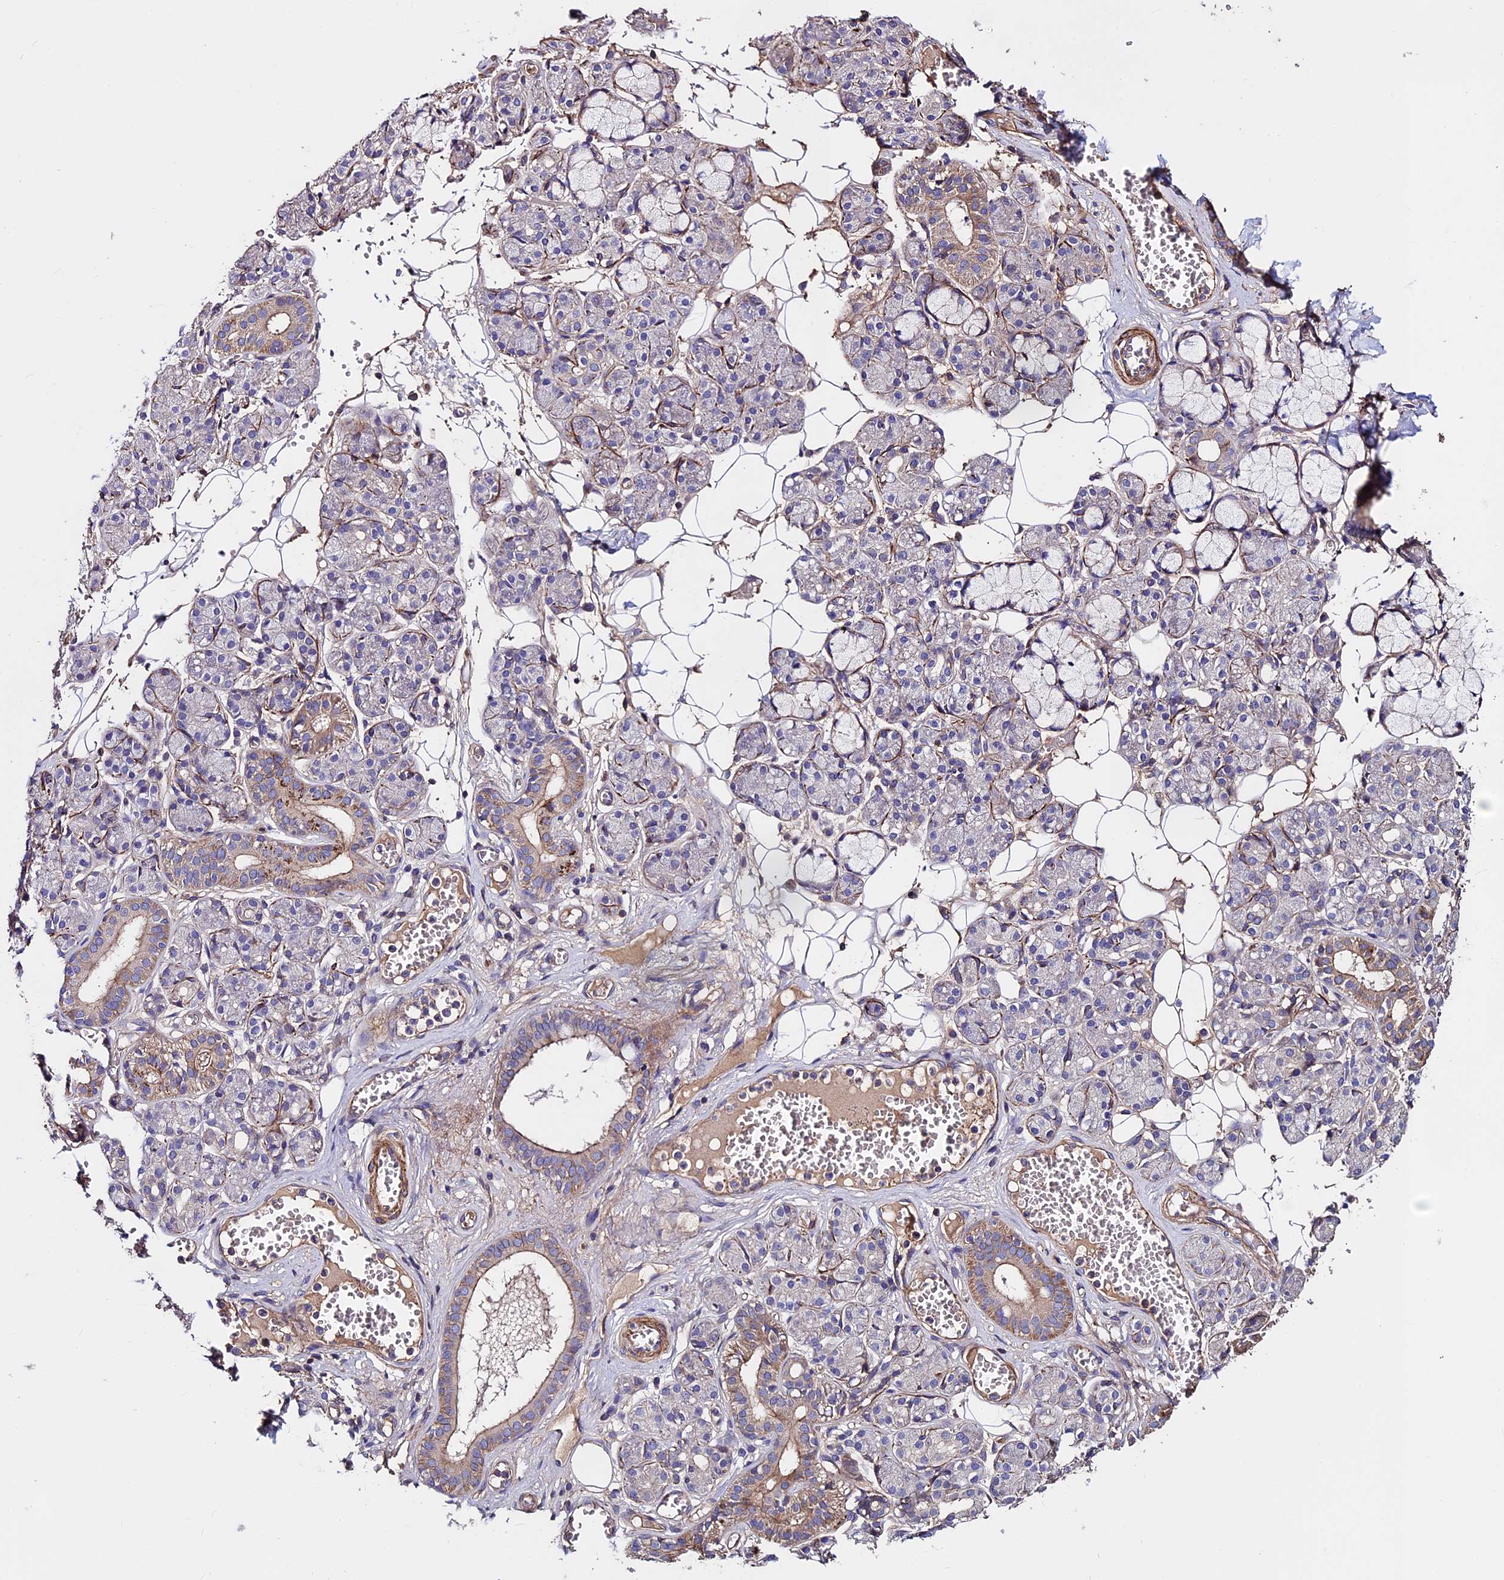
{"staining": {"intensity": "moderate", "quantity": "<25%", "location": "cytoplasmic/membranous"}, "tissue": "salivary gland", "cell_type": "Glandular cells", "image_type": "normal", "snomed": [{"axis": "morphology", "description": "Normal tissue, NOS"}, {"axis": "topography", "description": "Salivary gland"}], "caption": "Benign salivary gland was stained to show a protein in brown. There is low levels of moderate cytoplasmic/membranous staining in approximately <25% of glandular cells.", "gene": "EVA1B", "patient": {"sex": "male", "age": 63}}